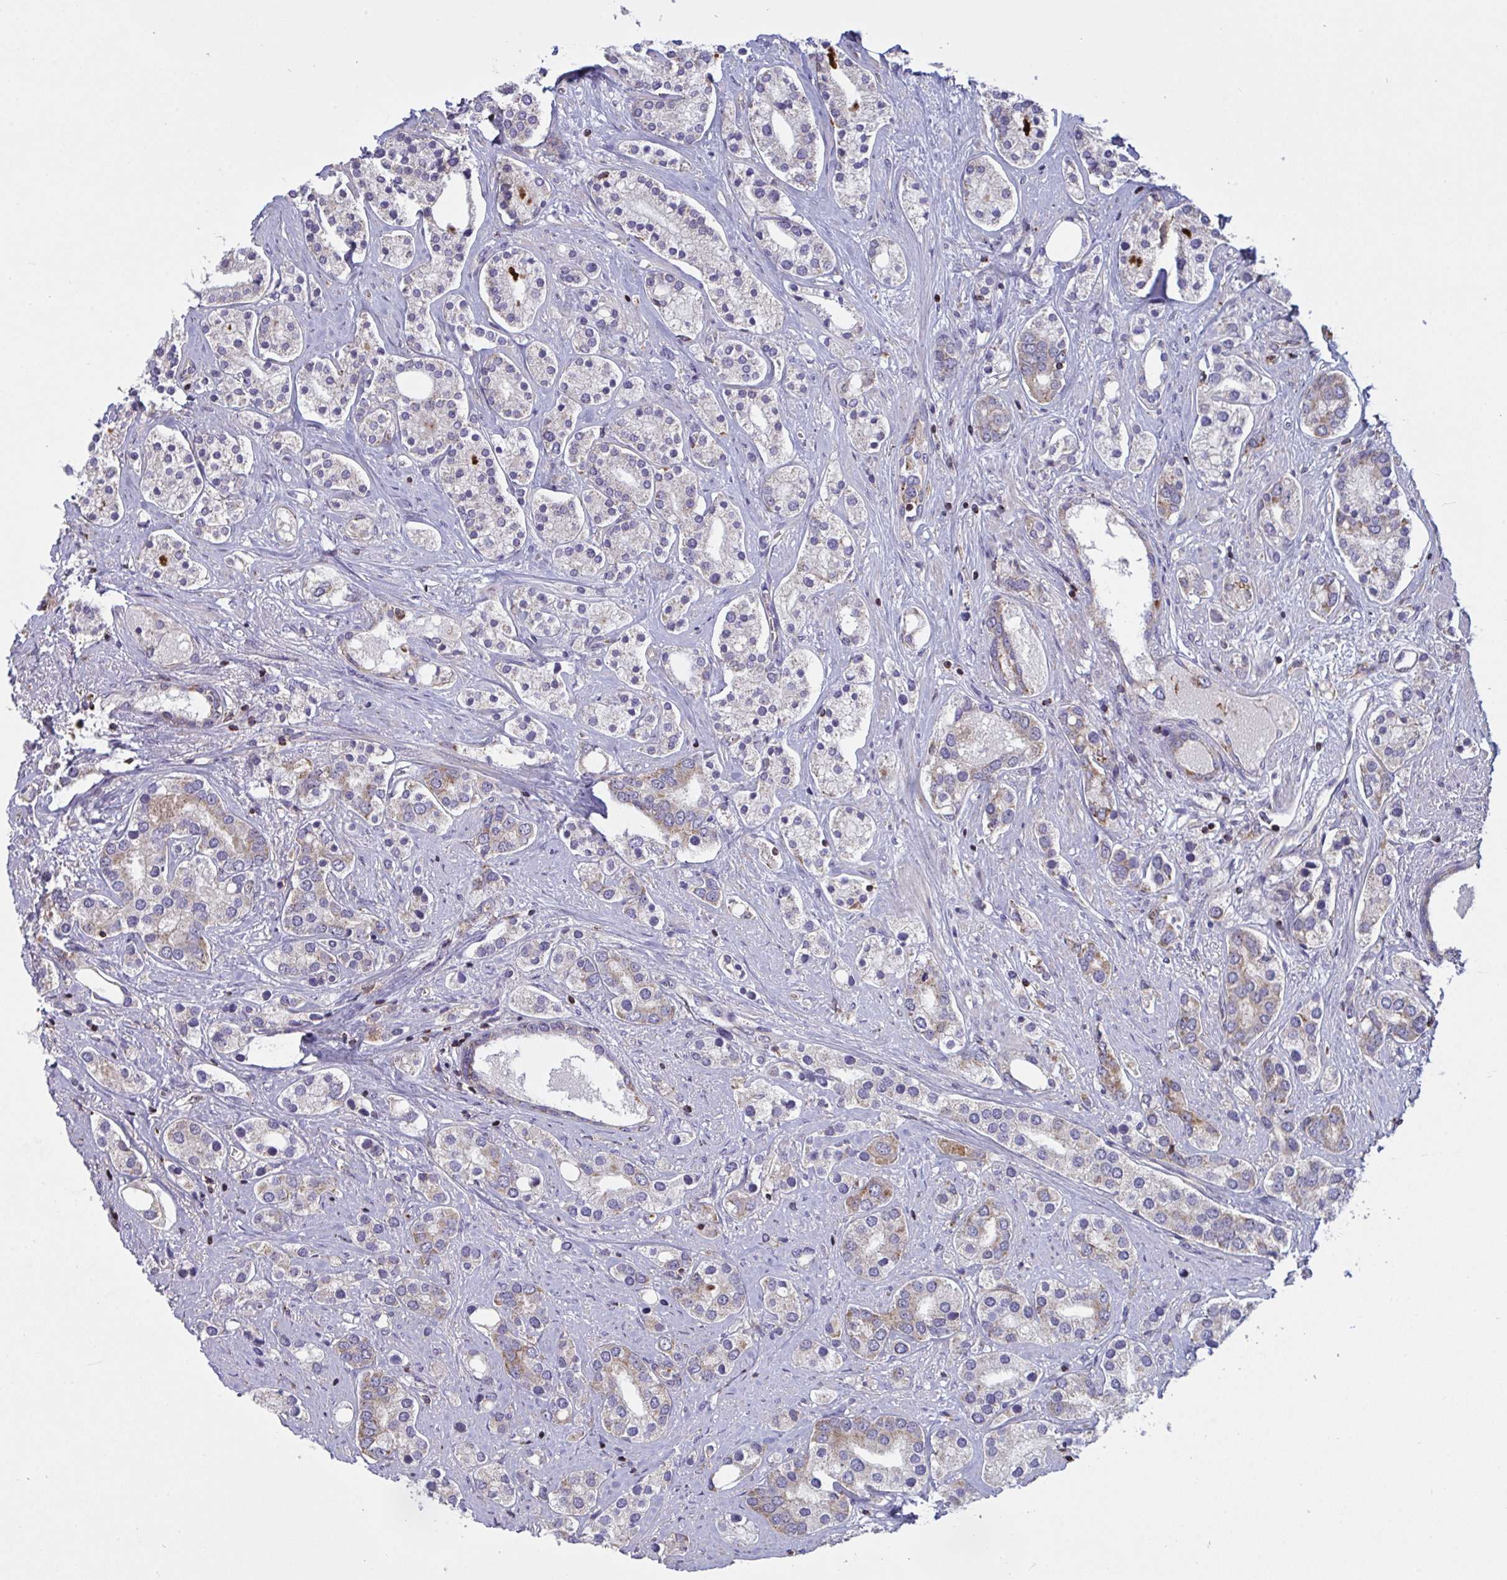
{"staining": {"intensity": "moderate", "quantity": "<25%", "location": "cytoplasmic/membranous"}, "tissue": "prostate cancer", "cell_type": "Tumor cells", "image_type": "cancer", "snomed": [{"axis": "morphology", "description": "Adenocarcinoma, High grade"}, {"axis": "topography", "description": "Prostate"}], "caption": "Prostate cancer tissue shows moderate cytoplasmic/membranous positivity in about <25% of tumor cells", "gene": "MICOS10", "patient": {"sex": "male", "age": 58}}